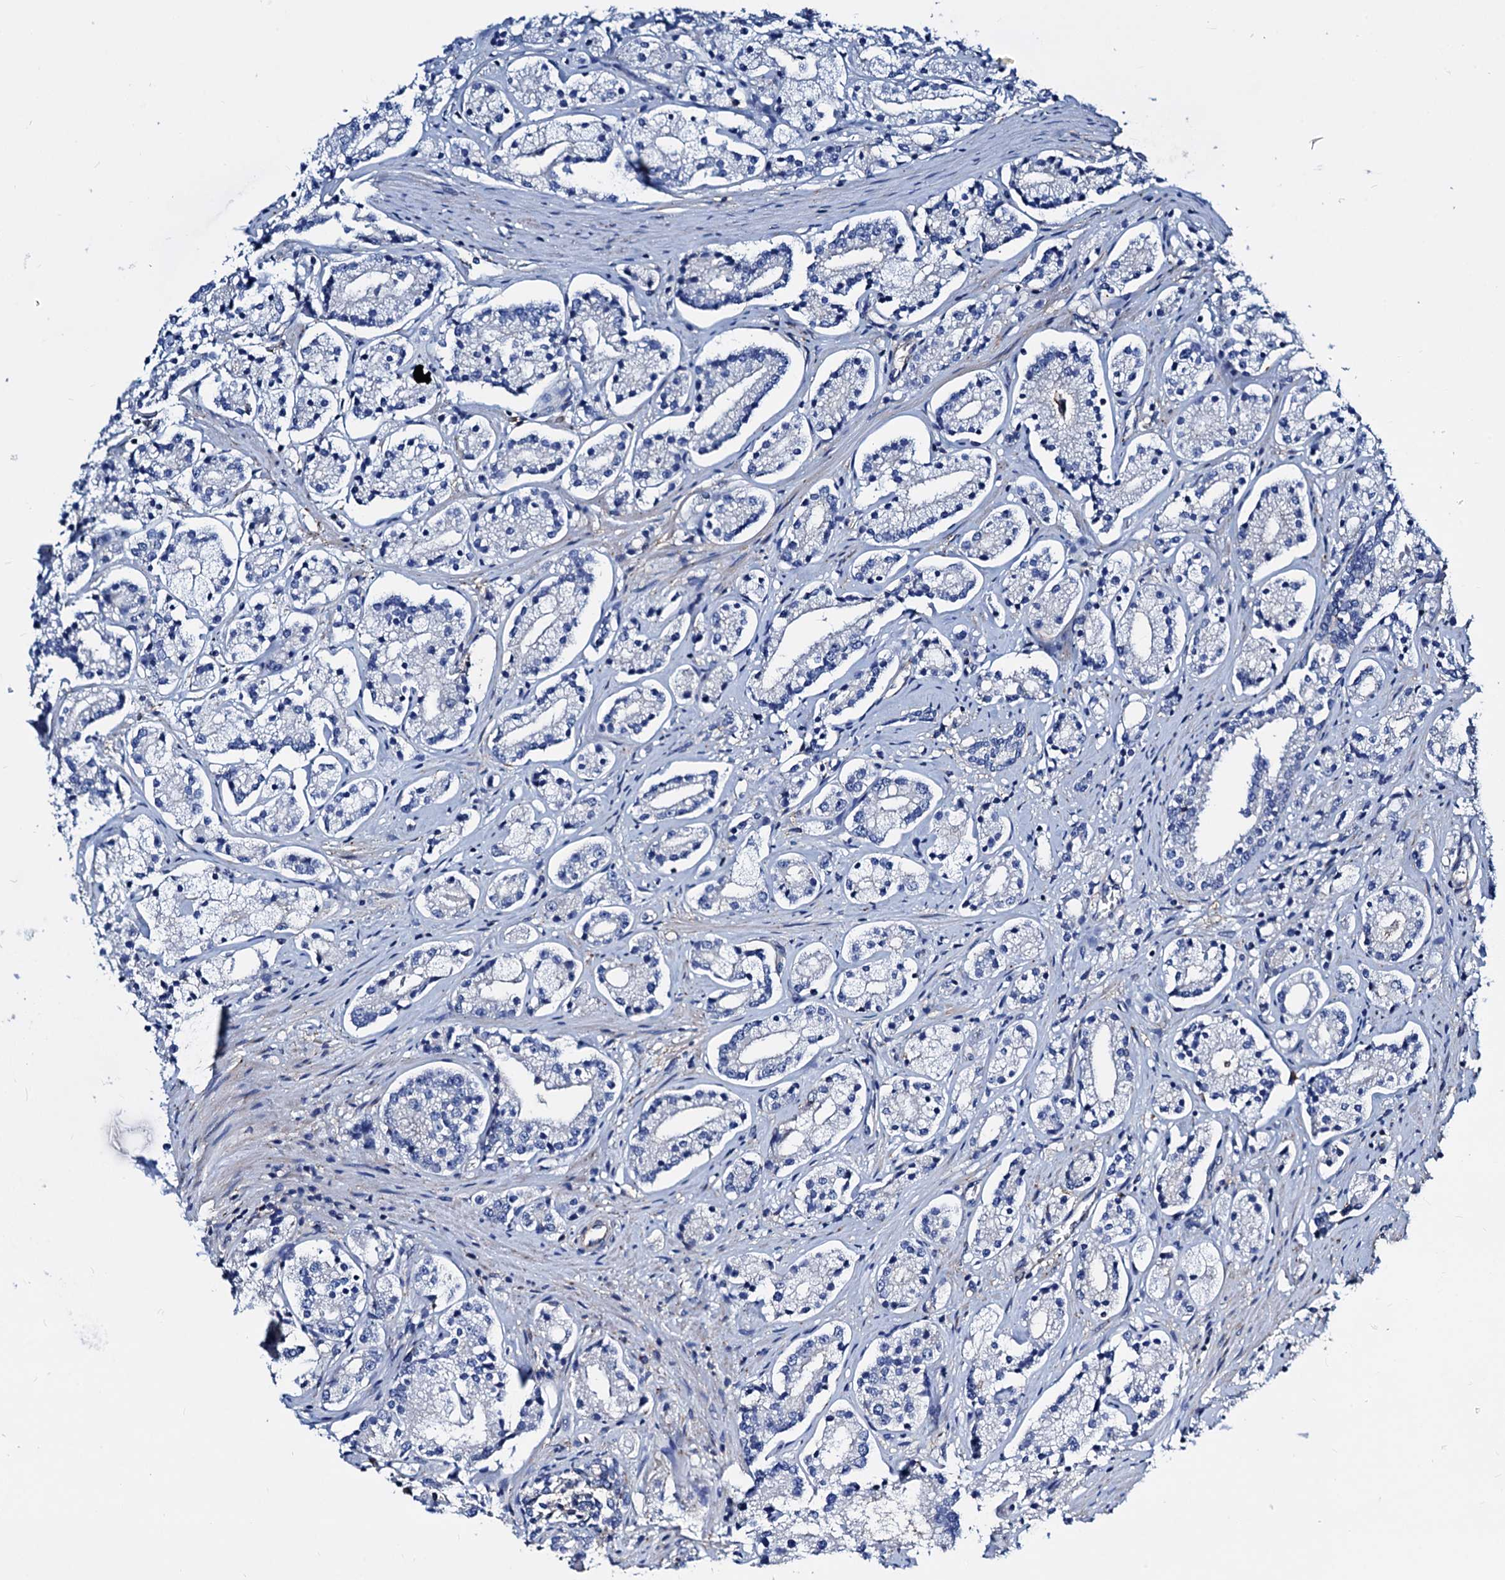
{"staining": {"intensity": "negative", "quantity": "none", "location": "none"}, "tissue": "prostate cancer", "cell_type": "Tumor cells", "image_type": "cancer", "snomed": [{"axis": "morphology", "description": "Adenocarcinoma, High grade"}, {"axis": "topography", "description": "Prostate"}], "caption": "DAB (3,3'-diaminobenzidine) immunohistochemical staining of prostate adenocarcinoma (high-grade) shows no significant expression in tumor cells.", "gene": "GCOM1", "patient": {"sex": "male", "age": 69}}